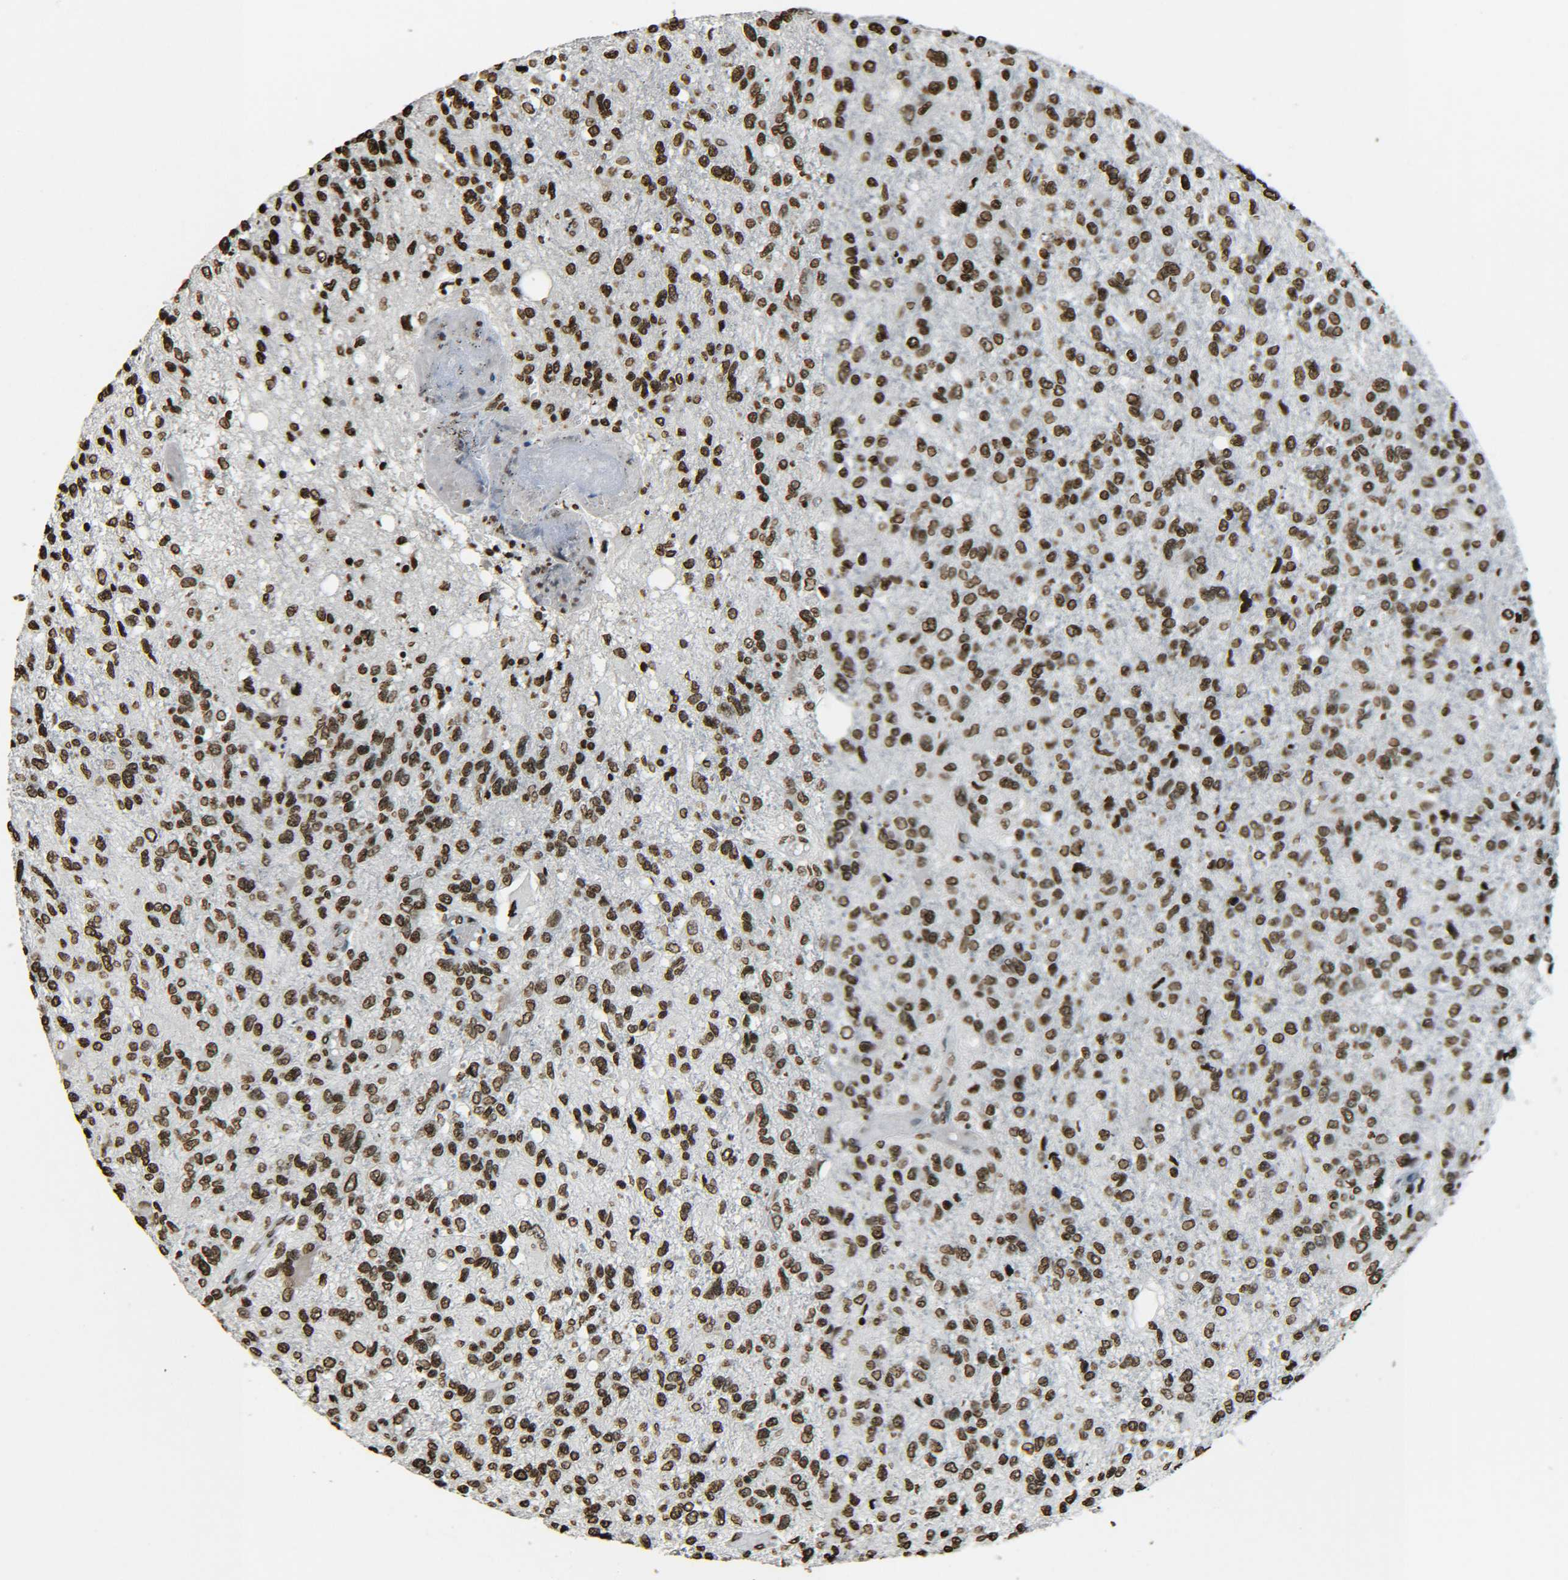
{"staining": {"intensity": "strong", "quantity": ">75%", "location": "nuclear"}, "tissue": "glioma", "cell_type": "Tumor cells", "image_type": "cancer", "snomed": [{"axis": "morphology", "description": "Glioma, malignant, High grade"}, {"axis": "topography", "description": "Cerebral cortex"}], "caption": "Immunohistochemical staining of malignant glioma (high-grade) displays high levels of strong nuclear positivity in approximately >75% of tumor cells.", "gene": "H4C16", "patient": {"sex": "male", "age": 76}}